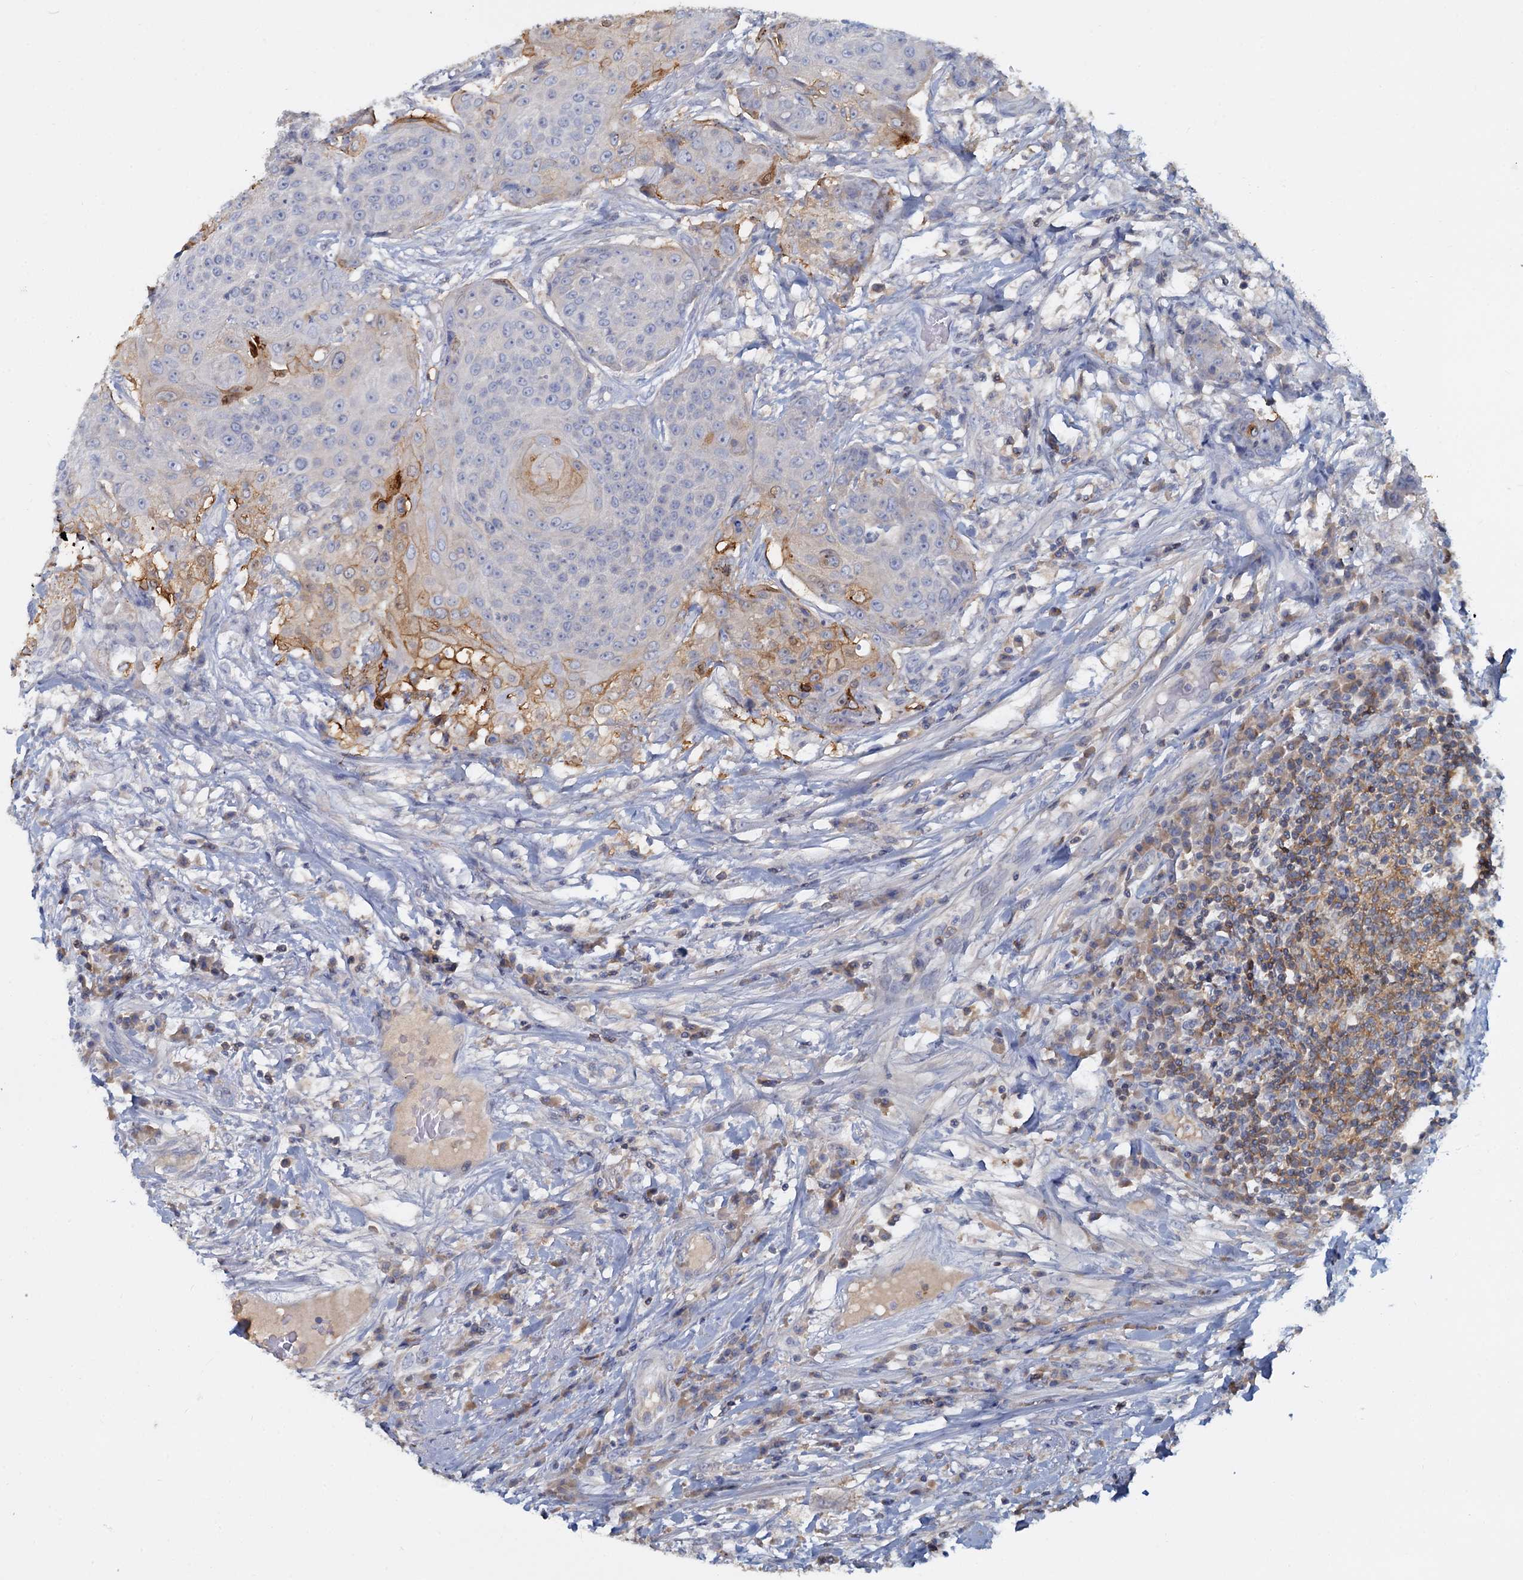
{"staining": {"intensity": "weak", "quantity": "<25%", "location": "cytoplasmic/membranous"}, "tissue": "urothelial cancer", "cell_type": "Tumor cells", "image_type": "cancer", "snomed": [{"axis": "morphology", "description": "Urothelial carcinoma, High grade"}, {"axis": "topography", "description": "Urinary bladder"}], "caption": "Protein analysis of urothelial cancer shows no significant expression in tumor cells. The staining was performed using DAB (3,3'-diaminobenzidine) to visualize the protein expression in brown, while the nuclei were stained in blue with hematoxylin (Magnification: 20x).", "gene": "ACSM3", "patient": {"sex": "female", "age": 63}}